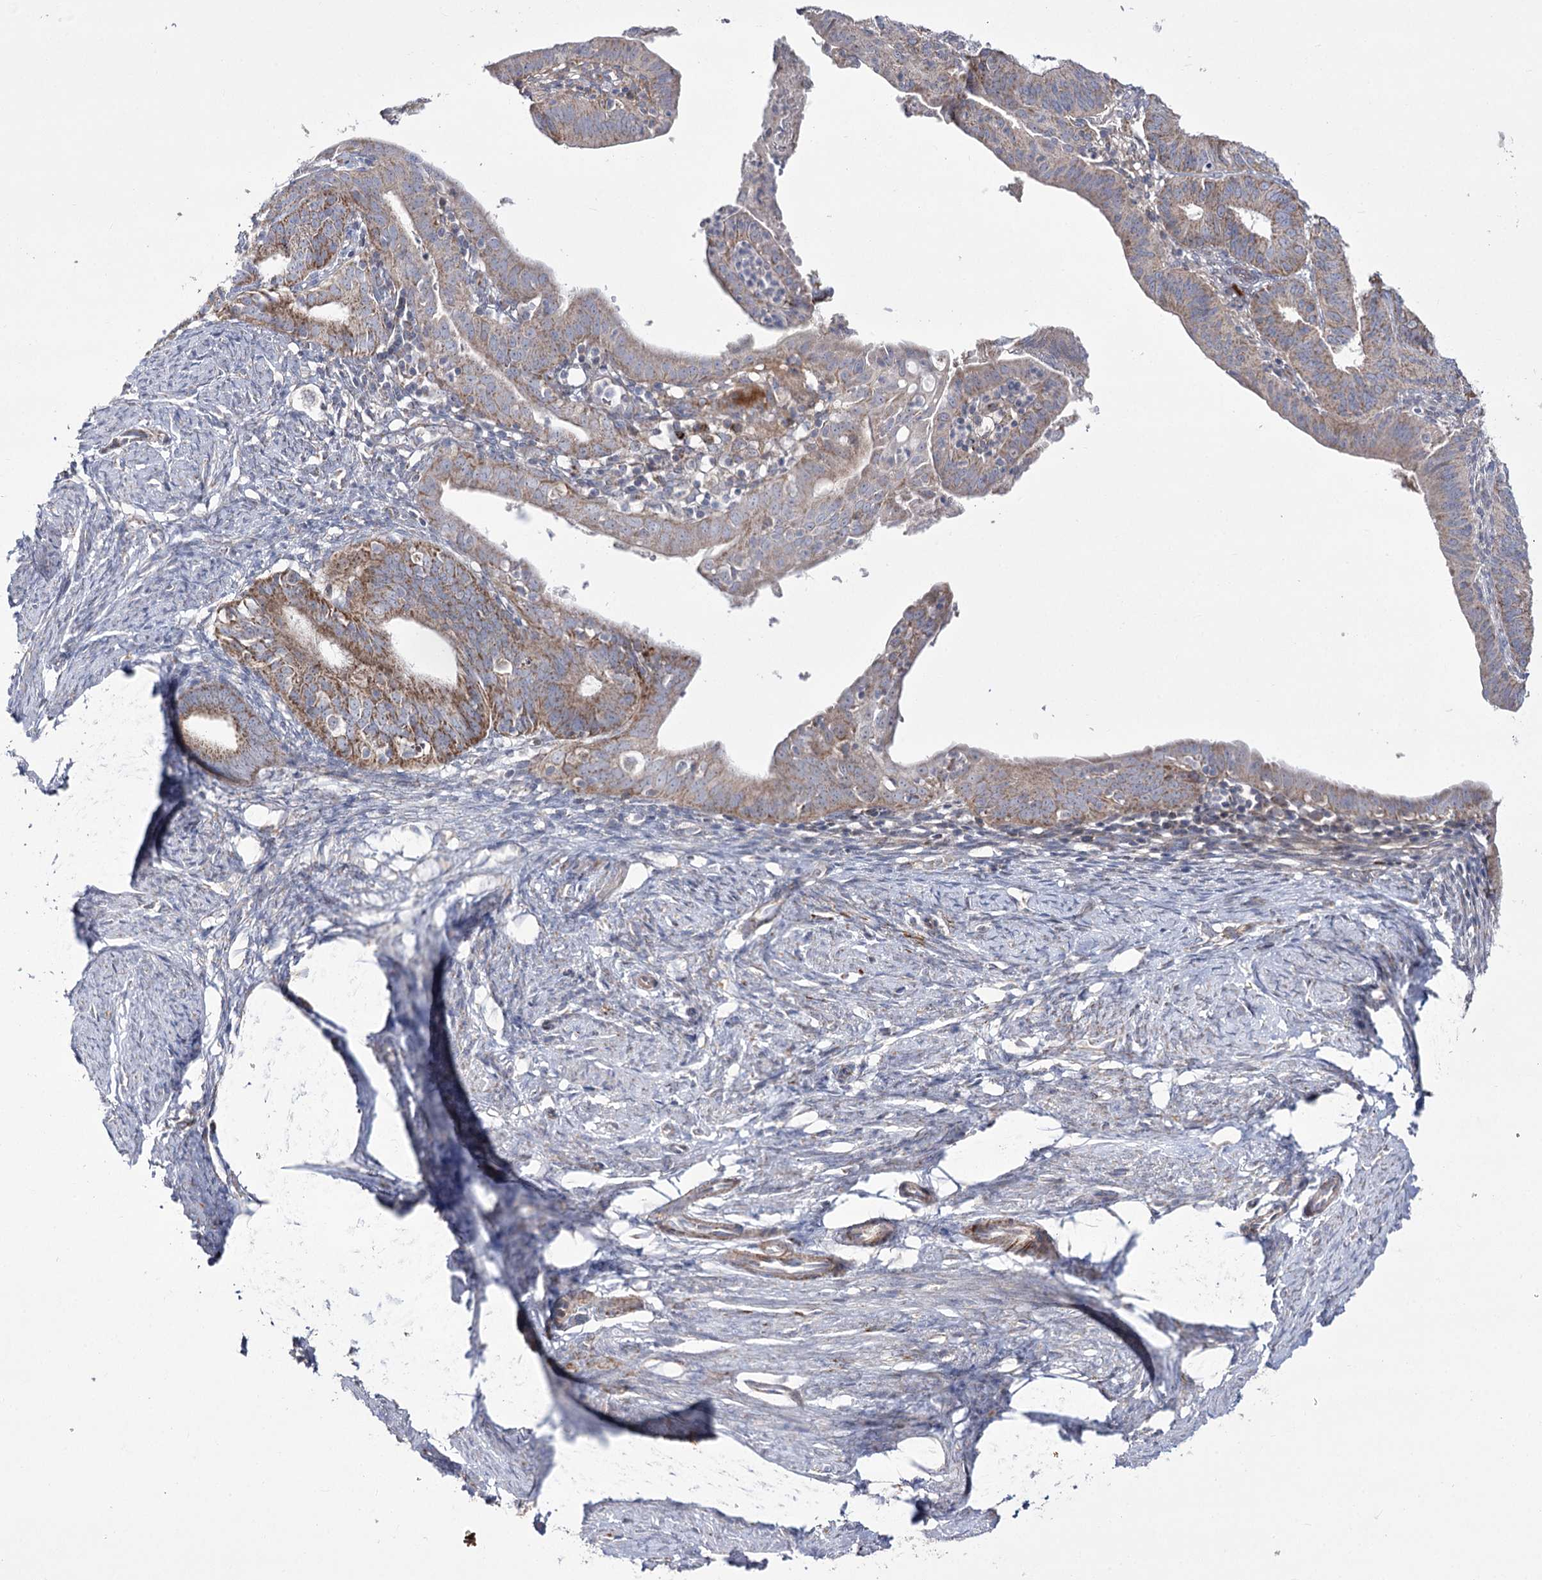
{"staining": {"intensity": "moderate", "quantity": ">75%", "location": "cytoplasmic/membranous"}, "tissue": "endometrial cancer", "cell_type": "Tumor cells", "image_type": "cancer", "snomed": [{"axis": "morphology", "description": "Adenocarcinoma, NOS"}, {"axis": "topography", "description": "Endometrium"}], "caption": "Moderate cytoplasmic/membranous staining is seen in approximately >75% of tumor cells in adenocarcinoma (endometrial). The staining was performed using DAB (3,3'-diaminobenzidine), with brown indicating positive protein expression. Nuclei are stained blue with hematoxylin.", "gene": "NADK2", "patient": {"sex": "female", "age": 51}}